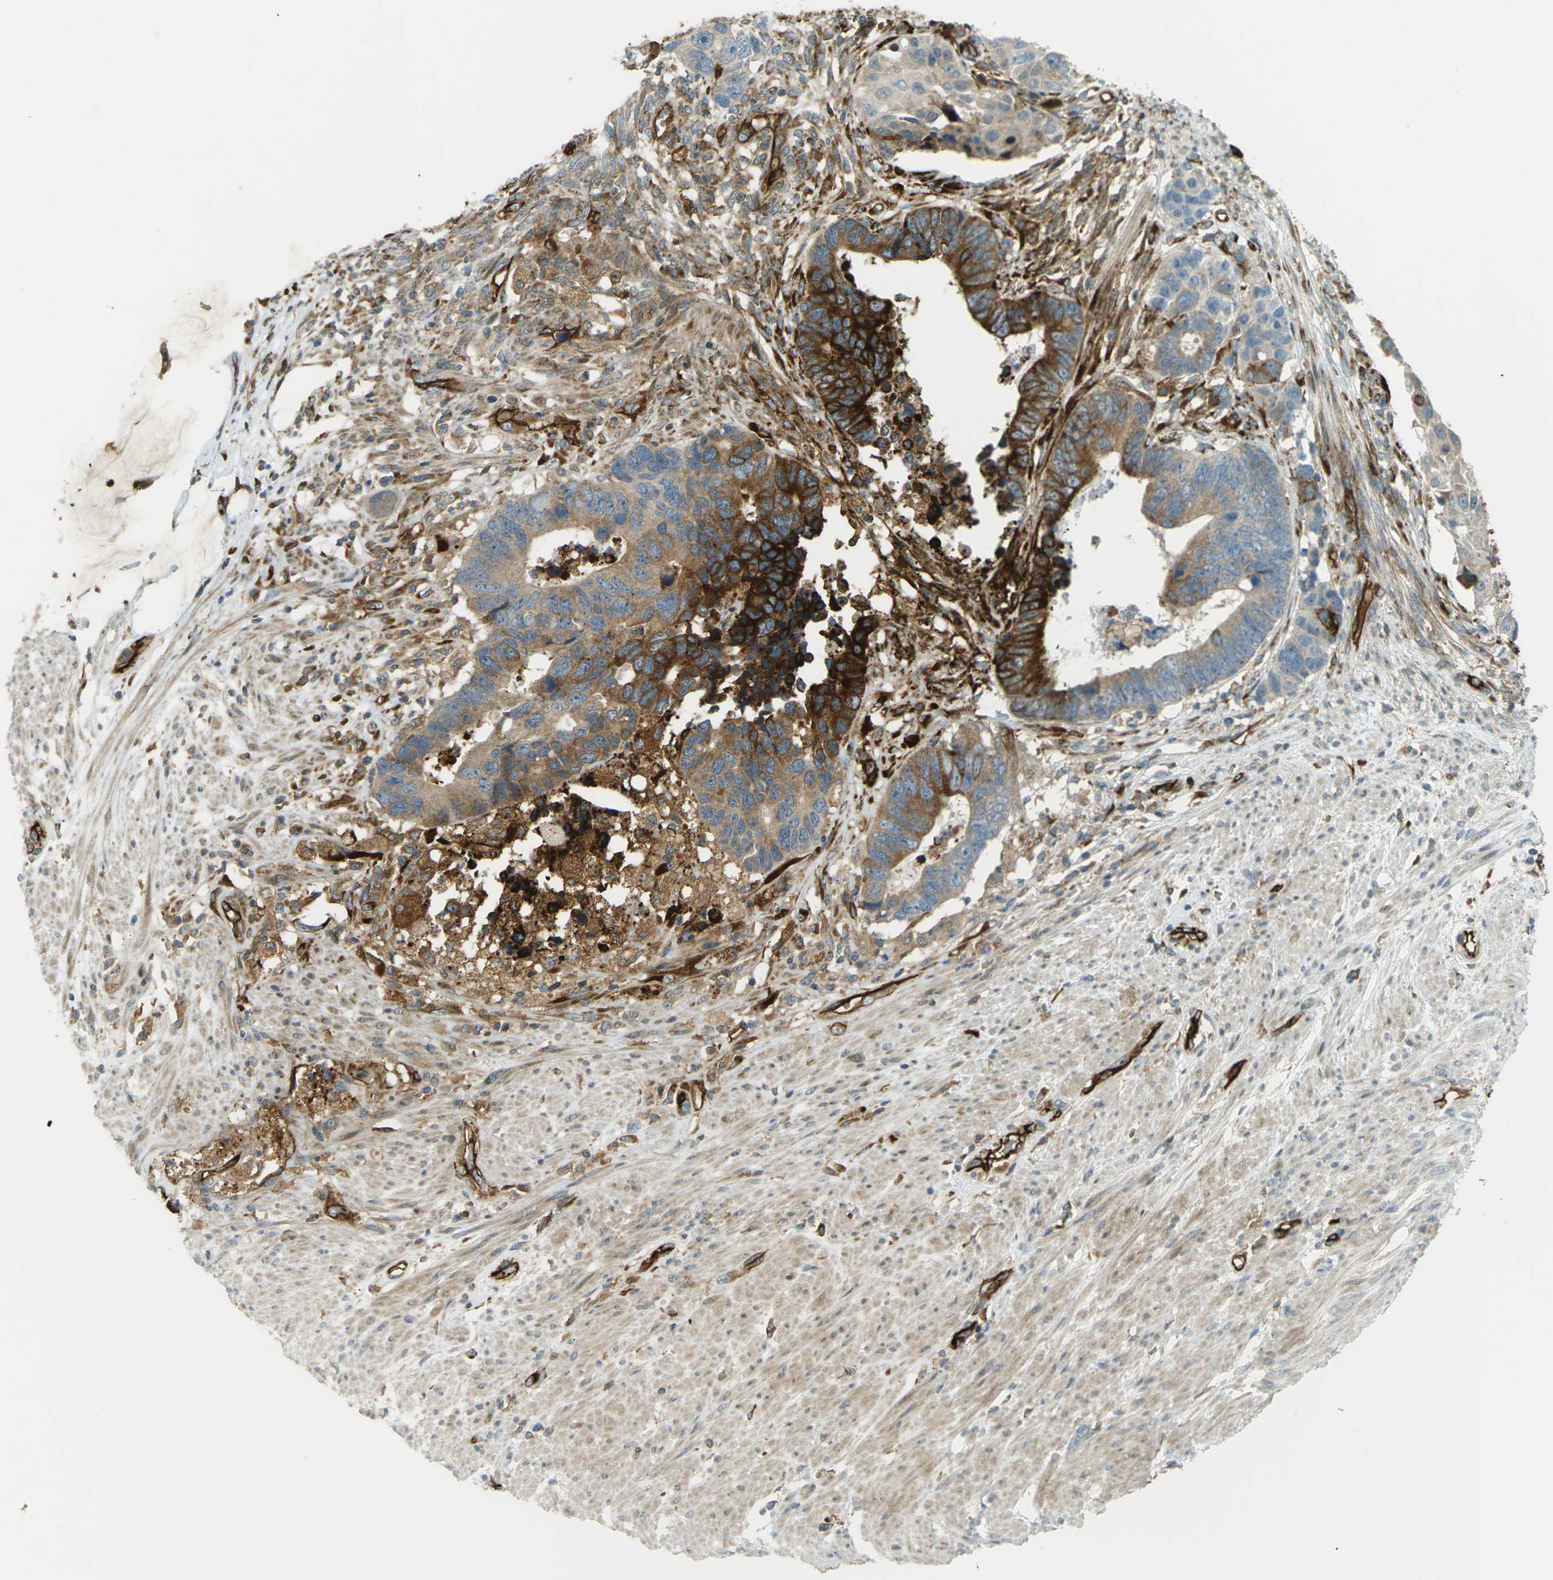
{"staining": {"intensity": "strong", "quantity": "25%-75%", "location": "cytoplasmic/membranous"}, "tissue": "colorectal cancer", "cell_type": "Tumor cells", "image_type": "cancer", "snomed": [{"axis": "morphology", "description": "Adenocarcinoma, NOS"}, {"axis": "topography", "description": "Rectum"}], "caption": "Approximately 25%-75% of tumor cells in human adenocarcinoma (colorectal) exhibit strong cytoplasmic/membranous protein staining as visualized by brown immunohistochemical staining.", "gene": "S1PR1", "patient": {"sex": "male", "age": 51}}